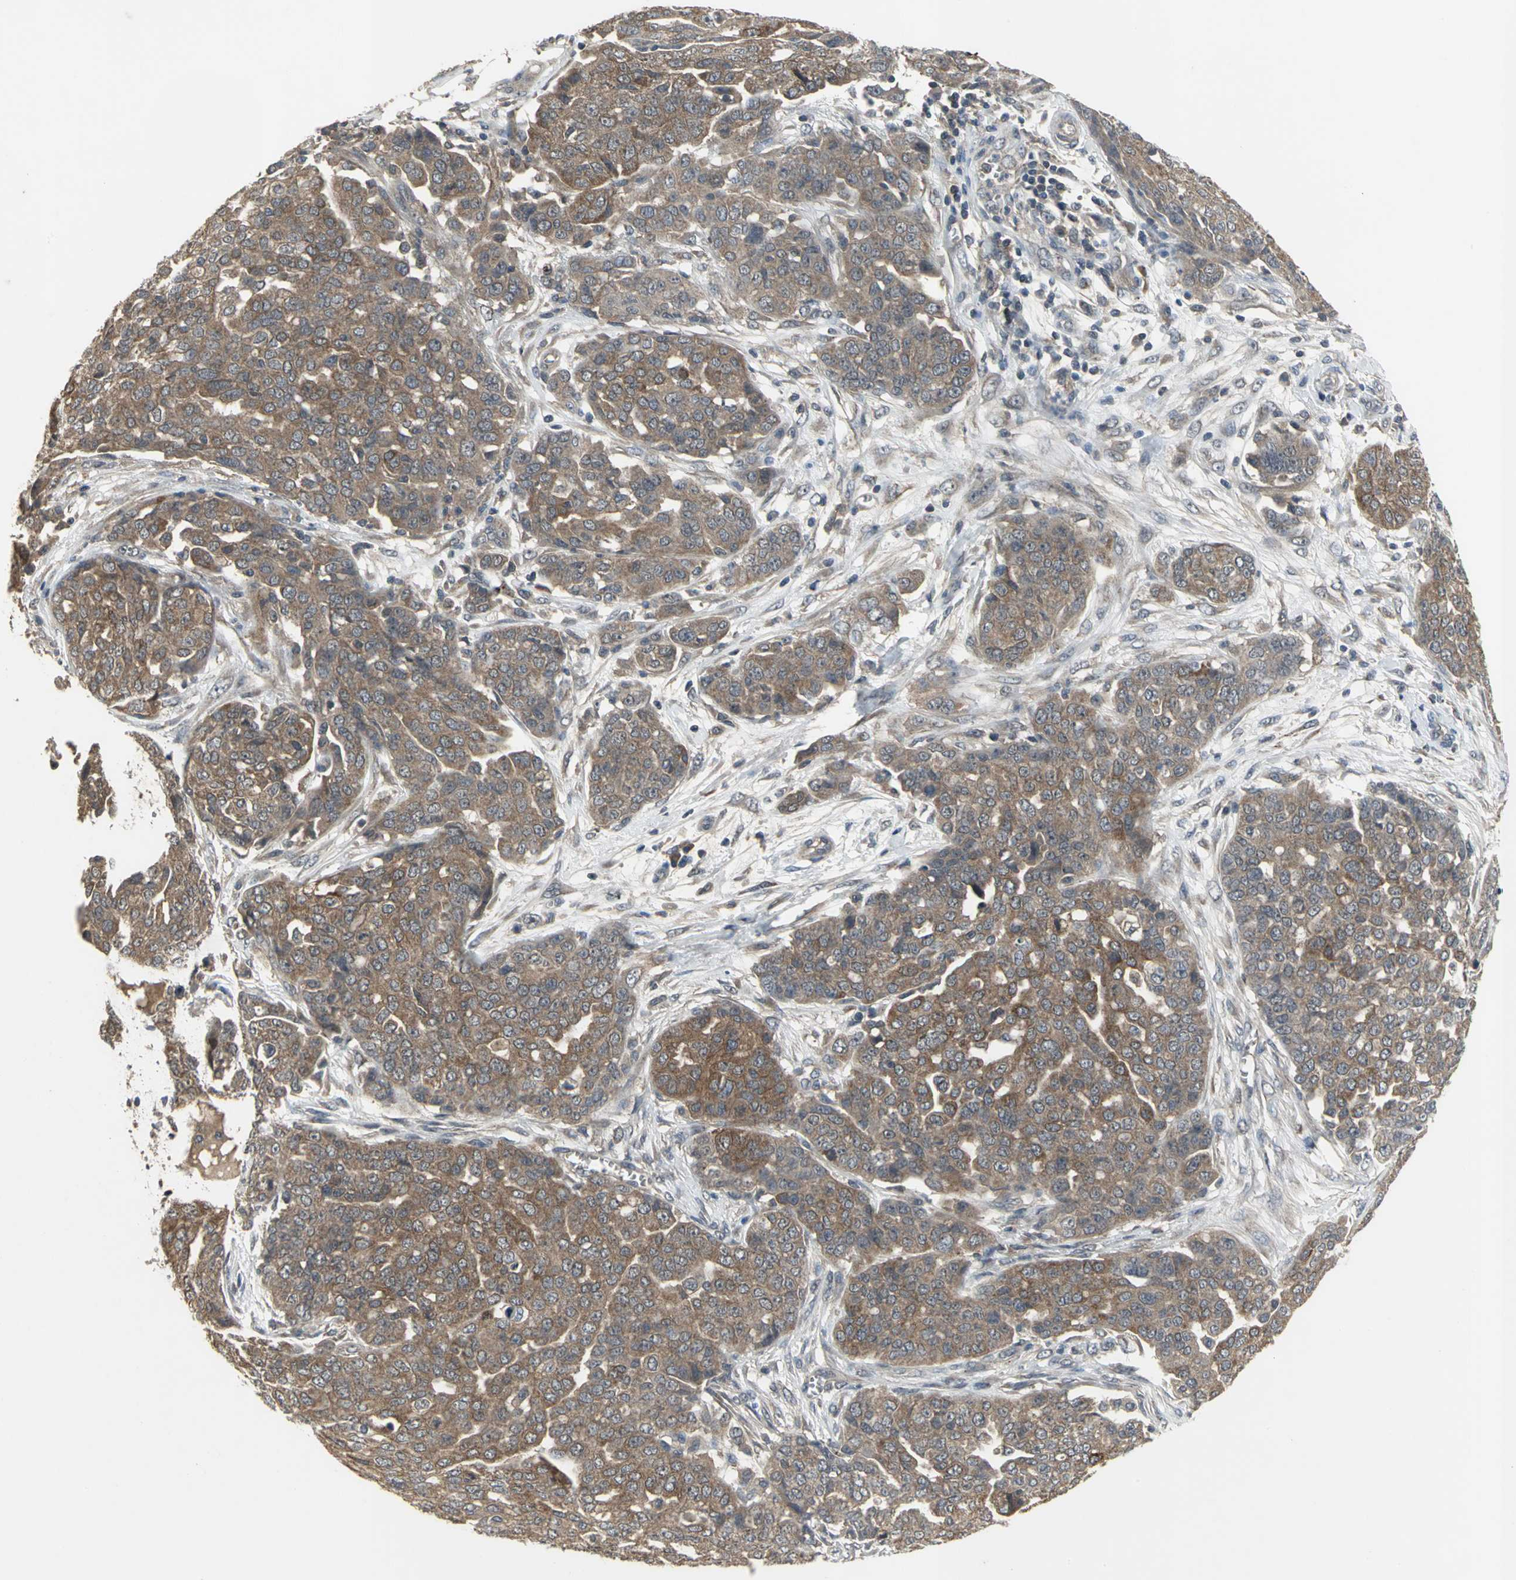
{"staining": {"intensity": "moderate", "quantity": ">75%", "location": "cytoplasmic/membranous"}, "tissue": "ovarian cancer", "cell_type": "Tumor cells", "image_type": "cancer", "snomed": [{"axis": "morphology", "description": "Cystadenocarcinoma, serous, NOS"}, {"axis": "topography", "description": "Soft tissue"}, {"axis": "topography", "description": "Ovary"}], "caption": "Ovarian cancer tissue demonstrates moderate cytoplasmic/membranous positivity in about >75% of tumor cells", "gene": "KEAP1", "patient": {"sex": "female", "age": 57}}